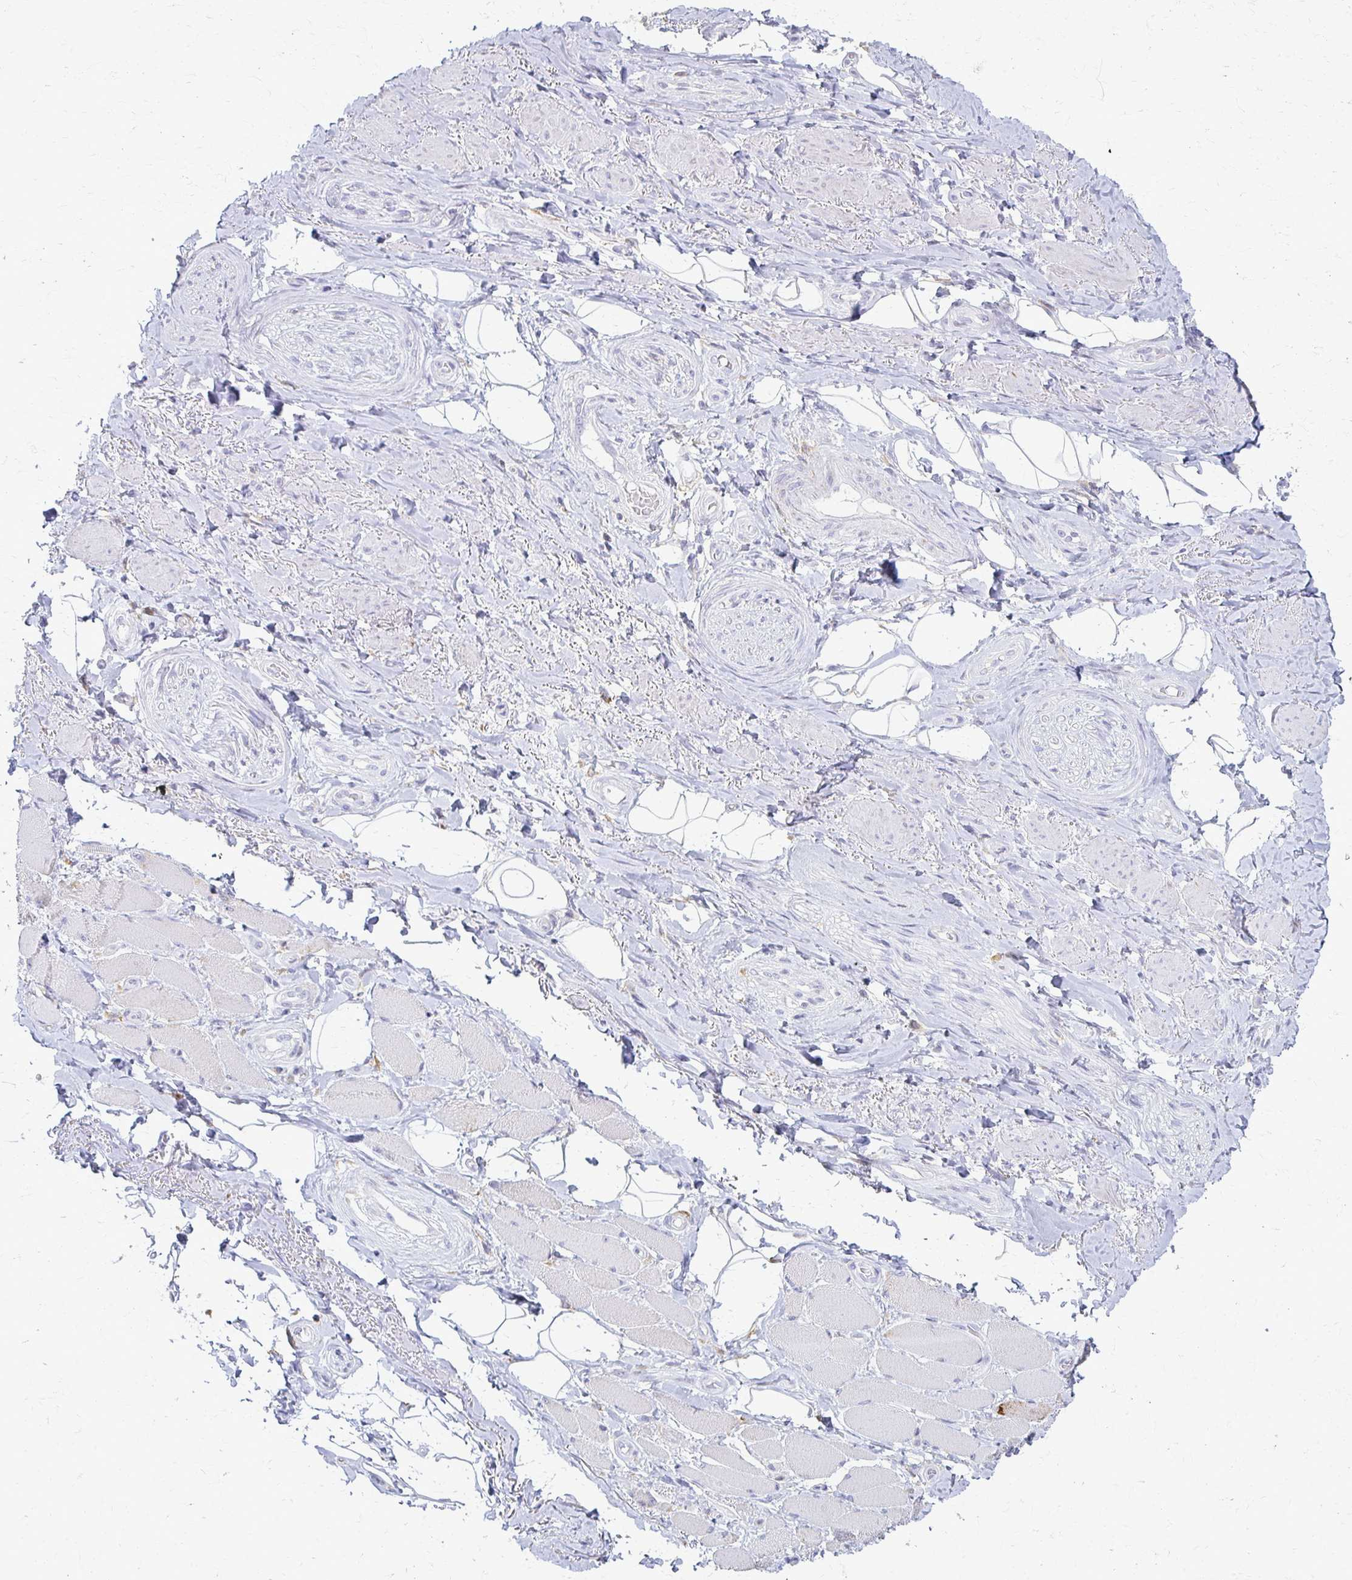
{"staining": {"intensity": "negative", "quantity": "none", "location": "none"}, "tissue": "adipose tissue", "cell_type": "Adipocytes", "image_type": "normal", "snomed": [{"axis": "morphology", "description": "Normal tissue, NOS"}, {"axis": "topography", "description": "Anal"}, {"axis": "topography", "description": "Peripheral nerve tissue"}], "caption": "Protein analysis of unremarkable adipose tissue demonstrates no significant expression in adipocytes. The staining was performed using DAB (3,3'-diaminobenzidine) to visualize the protein expression in brown, while the nuclei were stained in blue with hematoxylin (Magnification: 20x).", "gene": "FCGR2A", "patient": {"sex": "male", "age": 53}}